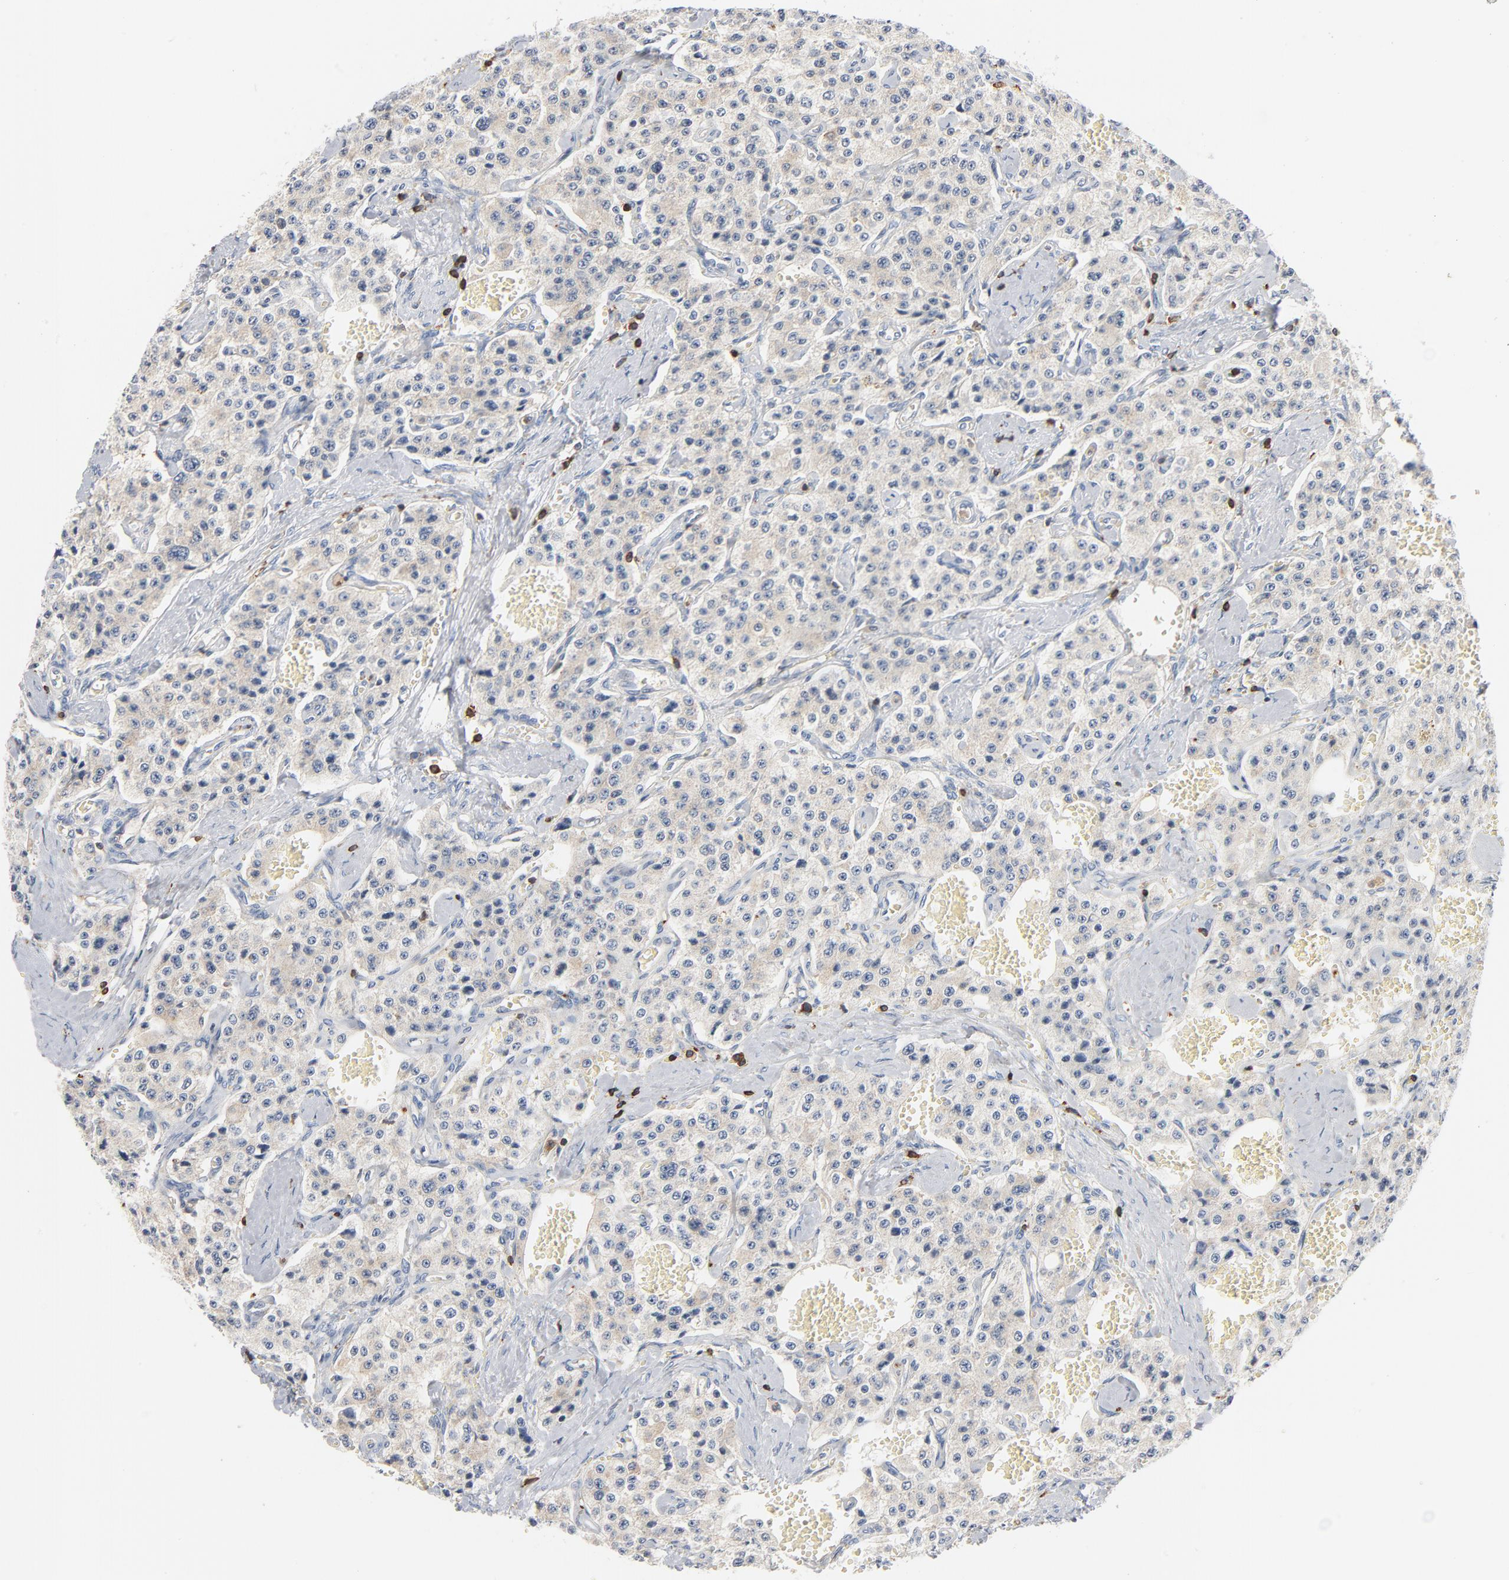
{"staining": {"intensity": "weak", "quantity": "25%-75%", "location": "cytoplasmic/membranous"}, "tissue": "carcinoid", "cell_type": "Tumor cells", "image_type": "cancer", "snomed": [{"axis": "morphology", "description": "Carcinoid, malignant, NOS"}, {"axis": "topography", "description": "Small intestine"}], "caption": "This is a photomicrograph of immunohistochemistry (IHC) staining of carcinoid (malignant), which shows weak expression in the cytoplasmic/membranous of tumor cells.", "gene": "SH3KBP1", "patient": {"sex": "male", "age": 52}}